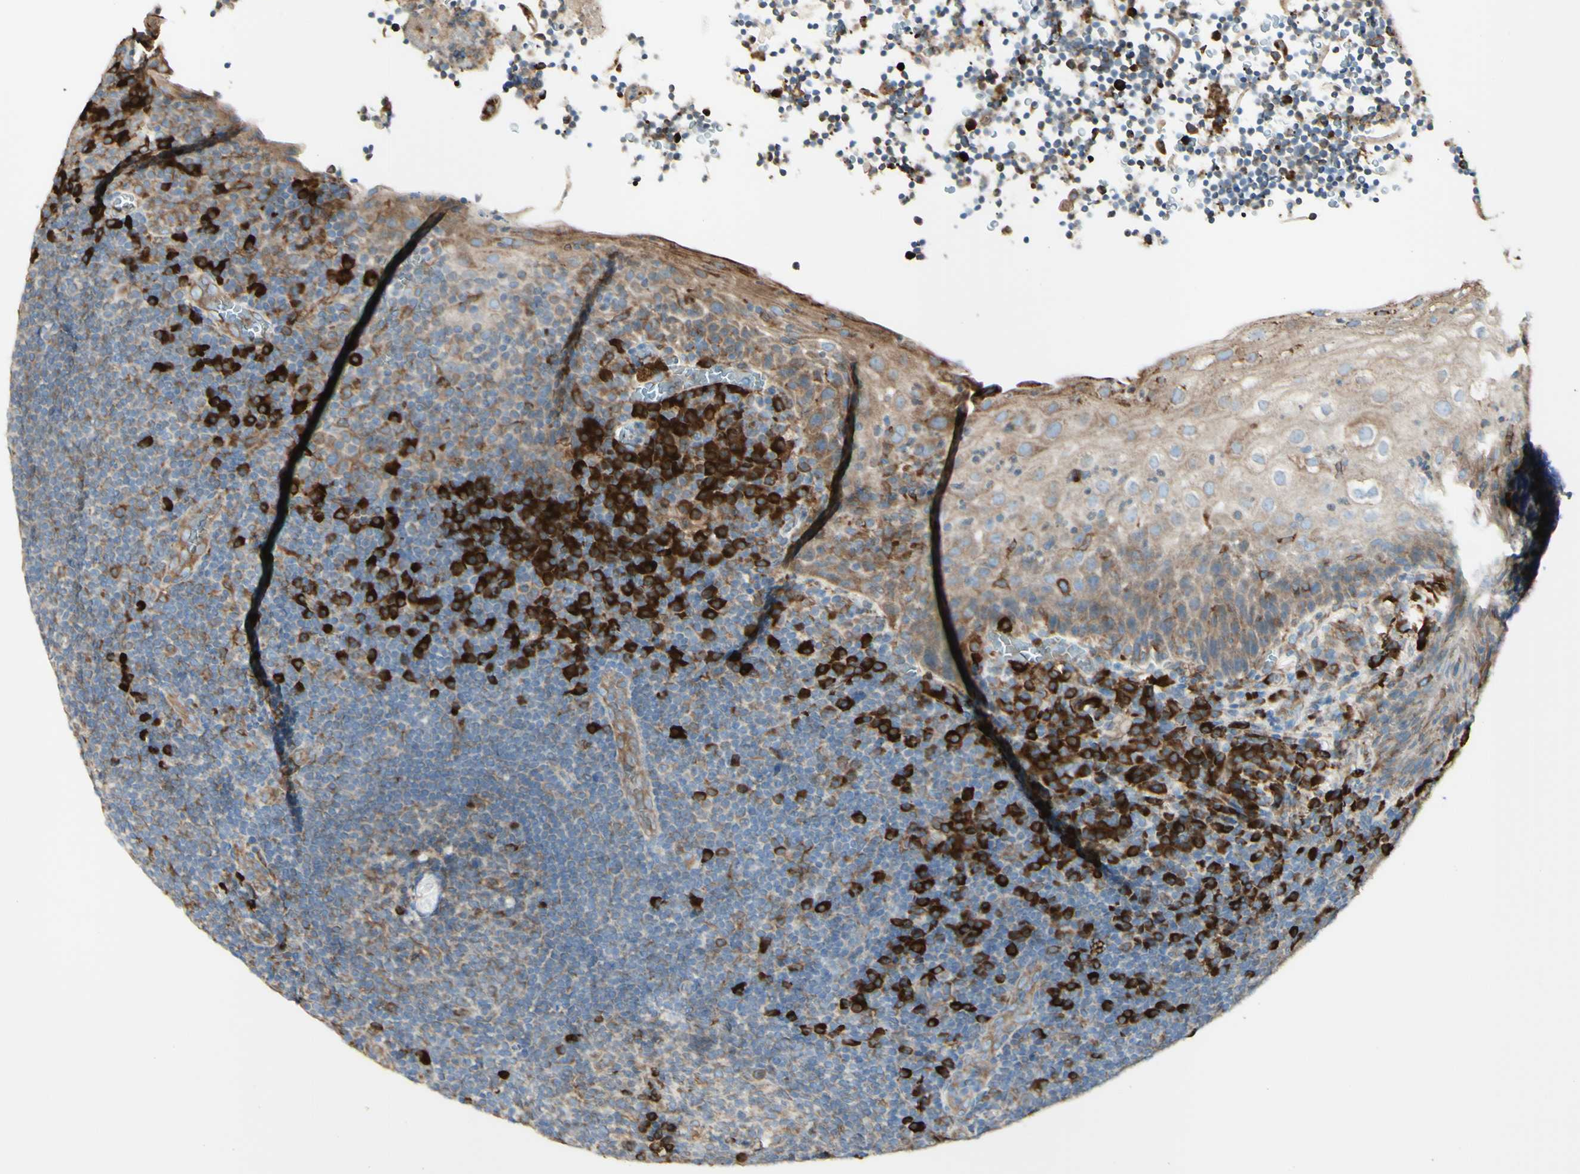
{"staining": {"intensity": "moderate", "quantity": ">75%", "location": "cytoplasmic/membranous"}, "tissue": "tonsil", "cell_type": "Germinal center cells", "image_type": "normal", "snomed": [{"axis": "morphology", "description": "Normal tissue, NOS"}, {"axis": "topography", "description": "Tonsil"}], "caption": "Moderate cytoplasmic/membranous positivity is appreciated in about >75% of germinal center cells in benign tonsil.", "gene": "DNAJB11", "patient": {"sex": "male", "age": 37}}